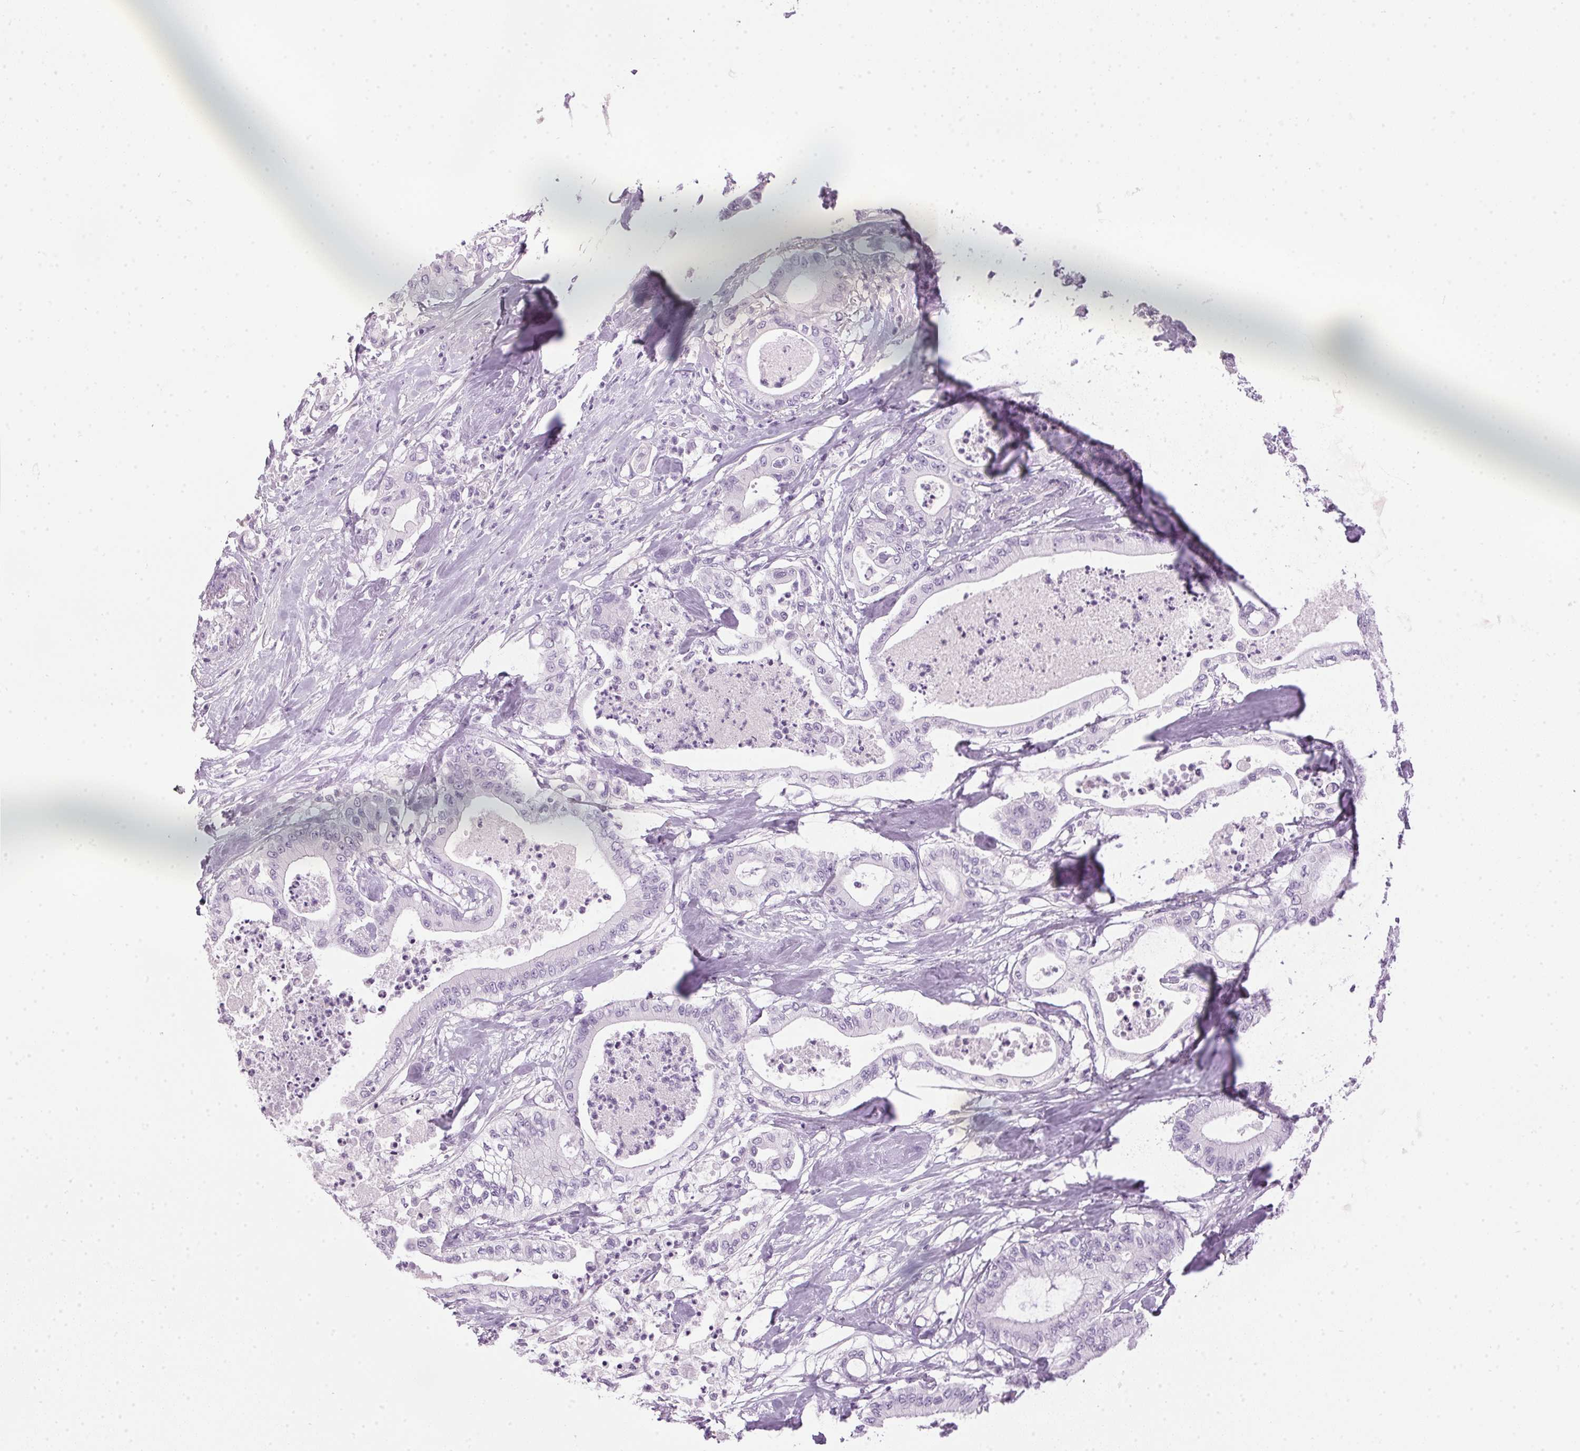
{"staining": {"intensity": "negative", "quantity": "none", "location": "none"}, "tissue": "pancreatic cancer", "cell_type": "Tumor cells", "image_type": "cancer", "snomed": [{"axis": "morphology", "description": "Adenocarcinoma, NOS"}, {"axis": "topography", "description": "Pancreas"}], "caption": "DAB (3,3'-diaminobenzidine) immunohistochemical staining of human pancreatic adenocarcinoma displays no significant expression in tumor cells.", "gene": "SP7", "patient": {"sex": "male", "age": 71}}